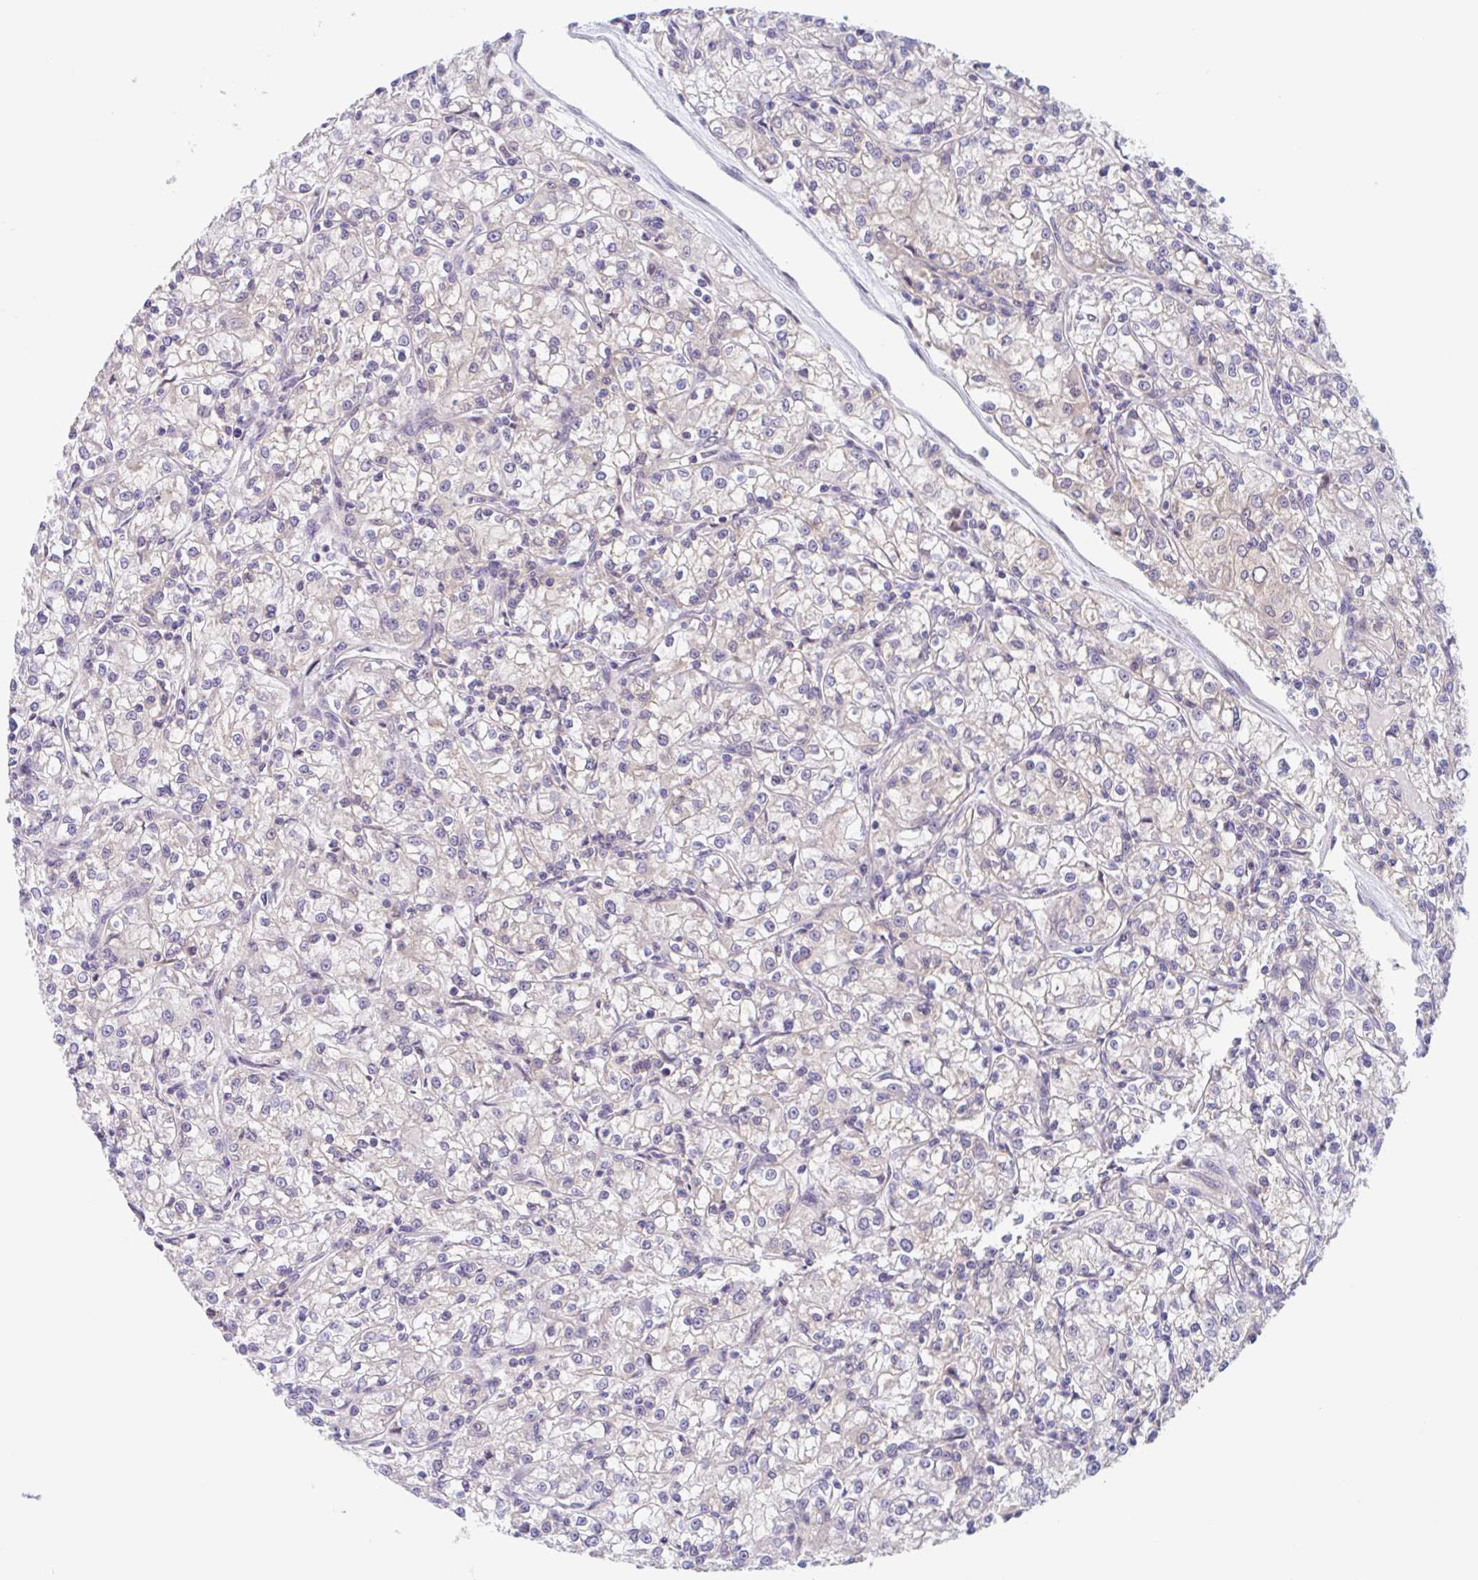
{"staining": {"intensity": "negative", "quantity": "none", "location": "none"}, "tissue": "renal cancer", "cell_type": "Tumor cells", "image_type": "cancer", "snomed": [{"axis": "morphology", "description": "Adenocarcinoma, NOS"}, {"axis": "topography", "description": "Kidney"}], "caption": "IHC photomicrograph of renal cancer (adenocarcinoma) stained for a protein (brown), which exhibits no positivity in tumor cells.", "gene": "TMEM86A", "patient": {"sex": "female", "age": 59}}